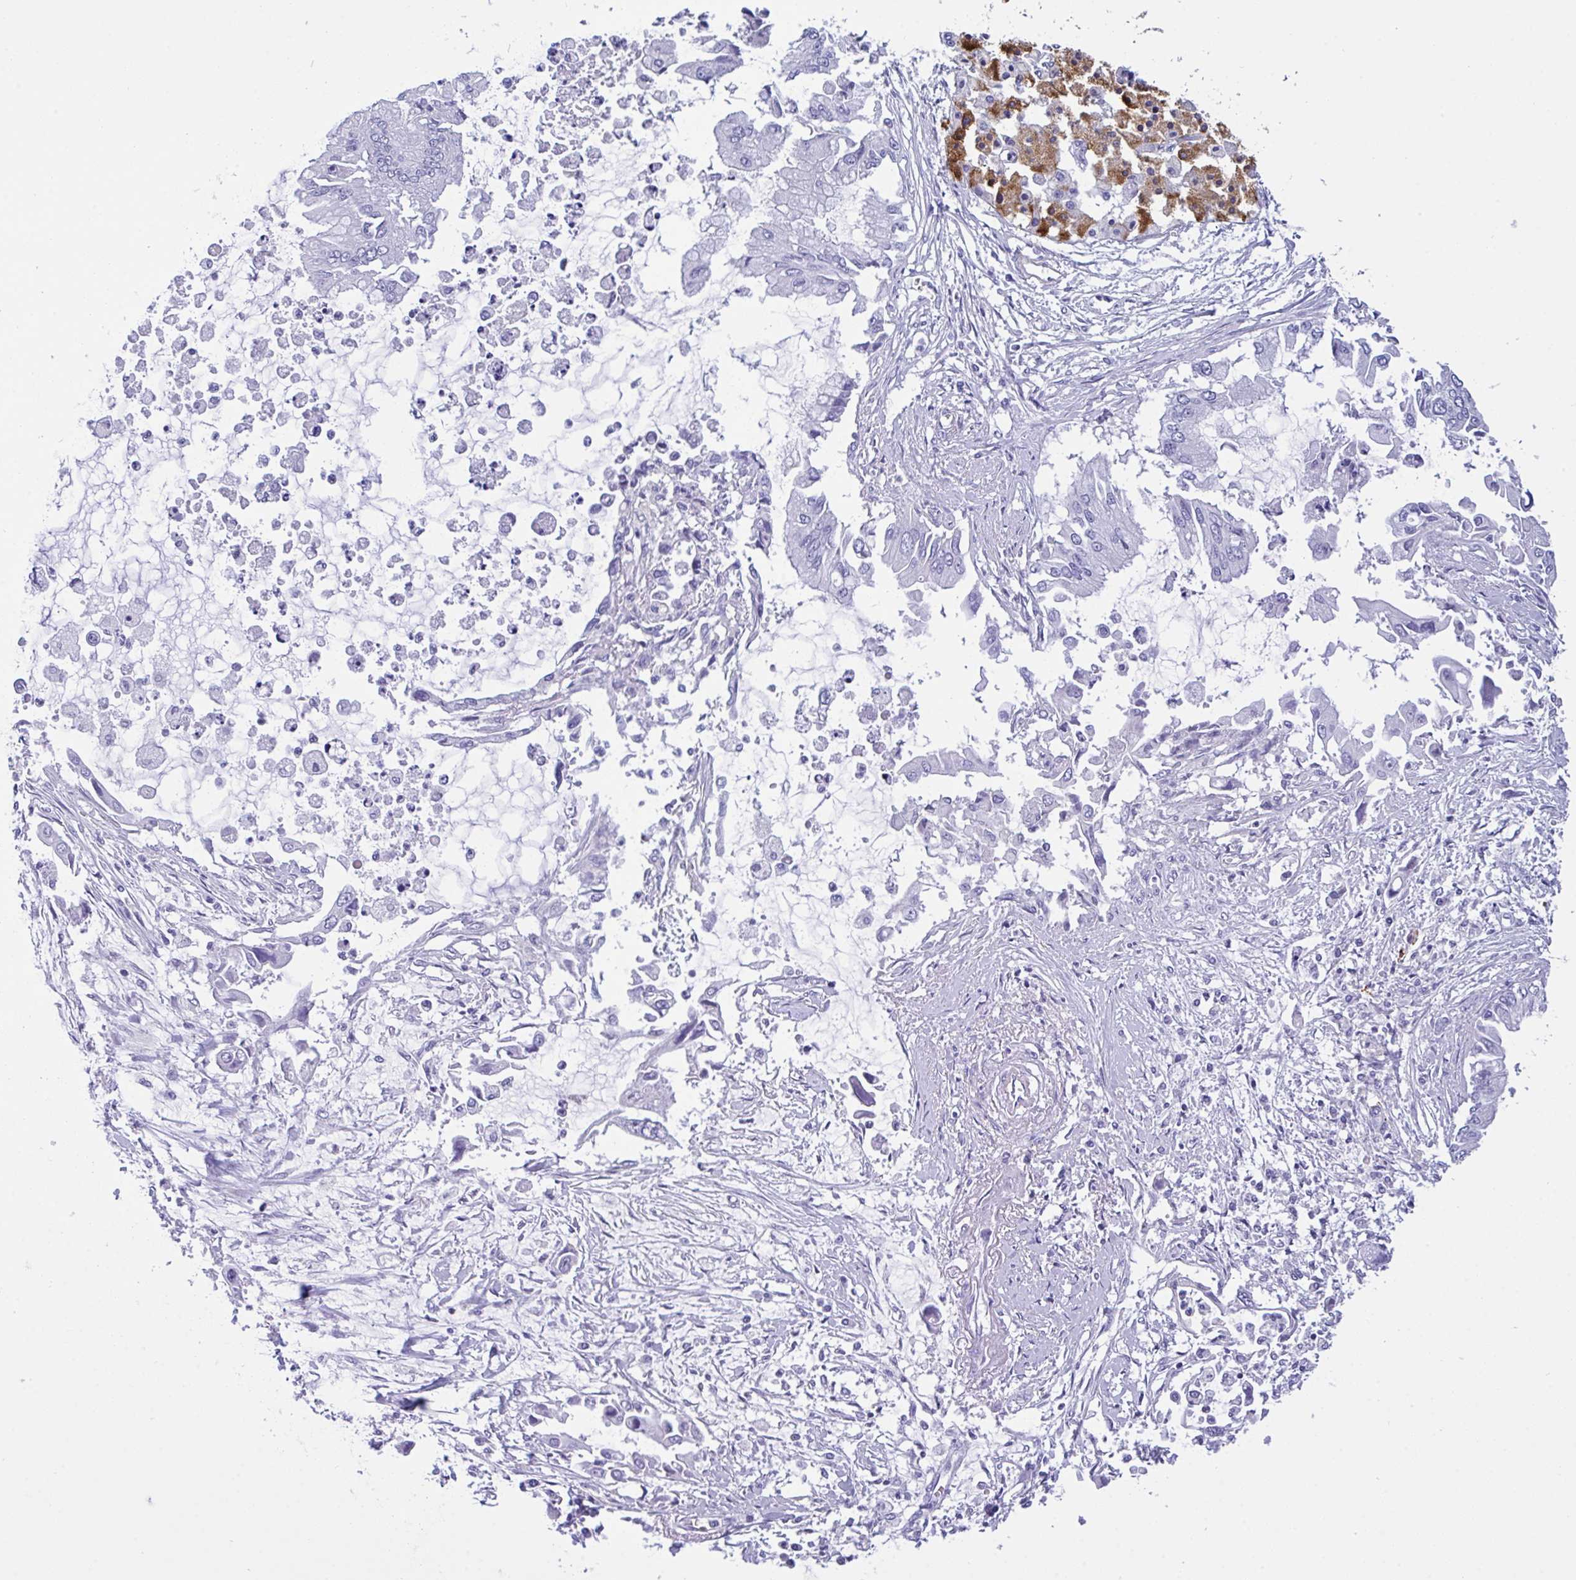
{"staining": {"intensity": "negative", "quantity": "none", "location": "none"}, "tissue": "pancreatic cancer", "cell_type": "Tumor cells", "image_type": "cancer", "snomed": [{"axis": "morphology", "description": "Adenocarcinoma, NOS"}, {"axis": "topography", "description": "Pancreas"}], "caption": "A photomicrograph of adenocarcinoma (pancreatic) stained for a protein demonstrates no brown staining in tumor cells. Nuclei are stained in blue.", "gene": "CA10", "patient": {"sex": "male", "age": 84}}